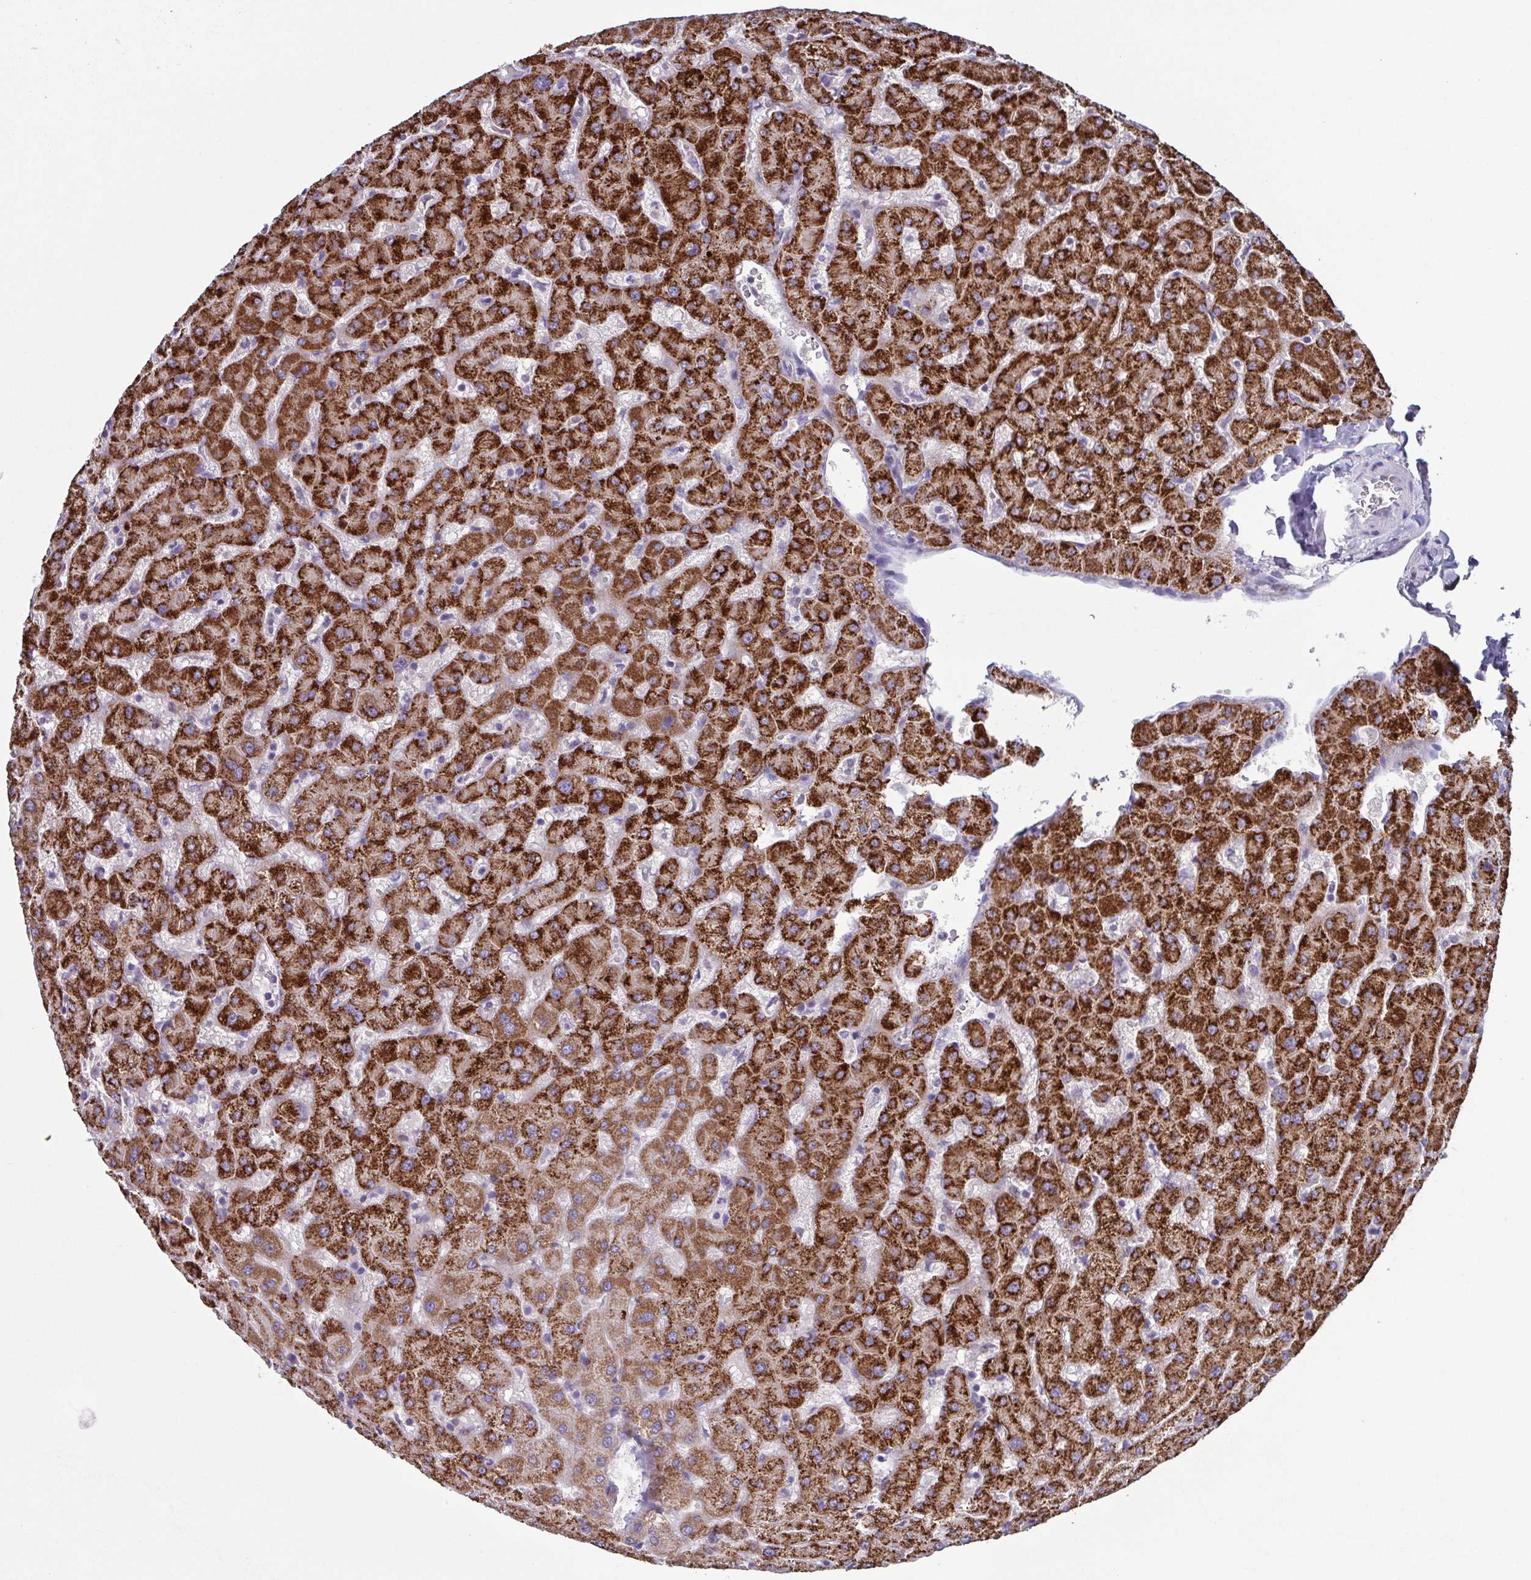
{"staining": {"intensity": "negative", "quantity": "none", "location": "none"}, "tissue": "liver", "cell_type": "Cholangiocytes", "image_type": "normal", "snomed": [{"axis": "morphology", "description": "Normal tissue, NOS"}, {"axis": "topography", "description": "Liver"}], "caption": "There is no significant positivity in cholangiocytes of liver. (Brightfield microscopy of DAB (3,3'-diaminobenzidine) immunohistochemistry (IHC) at high magnification).", "gene": "GLDC", "patient": {"sex": "female", "age": 63}}